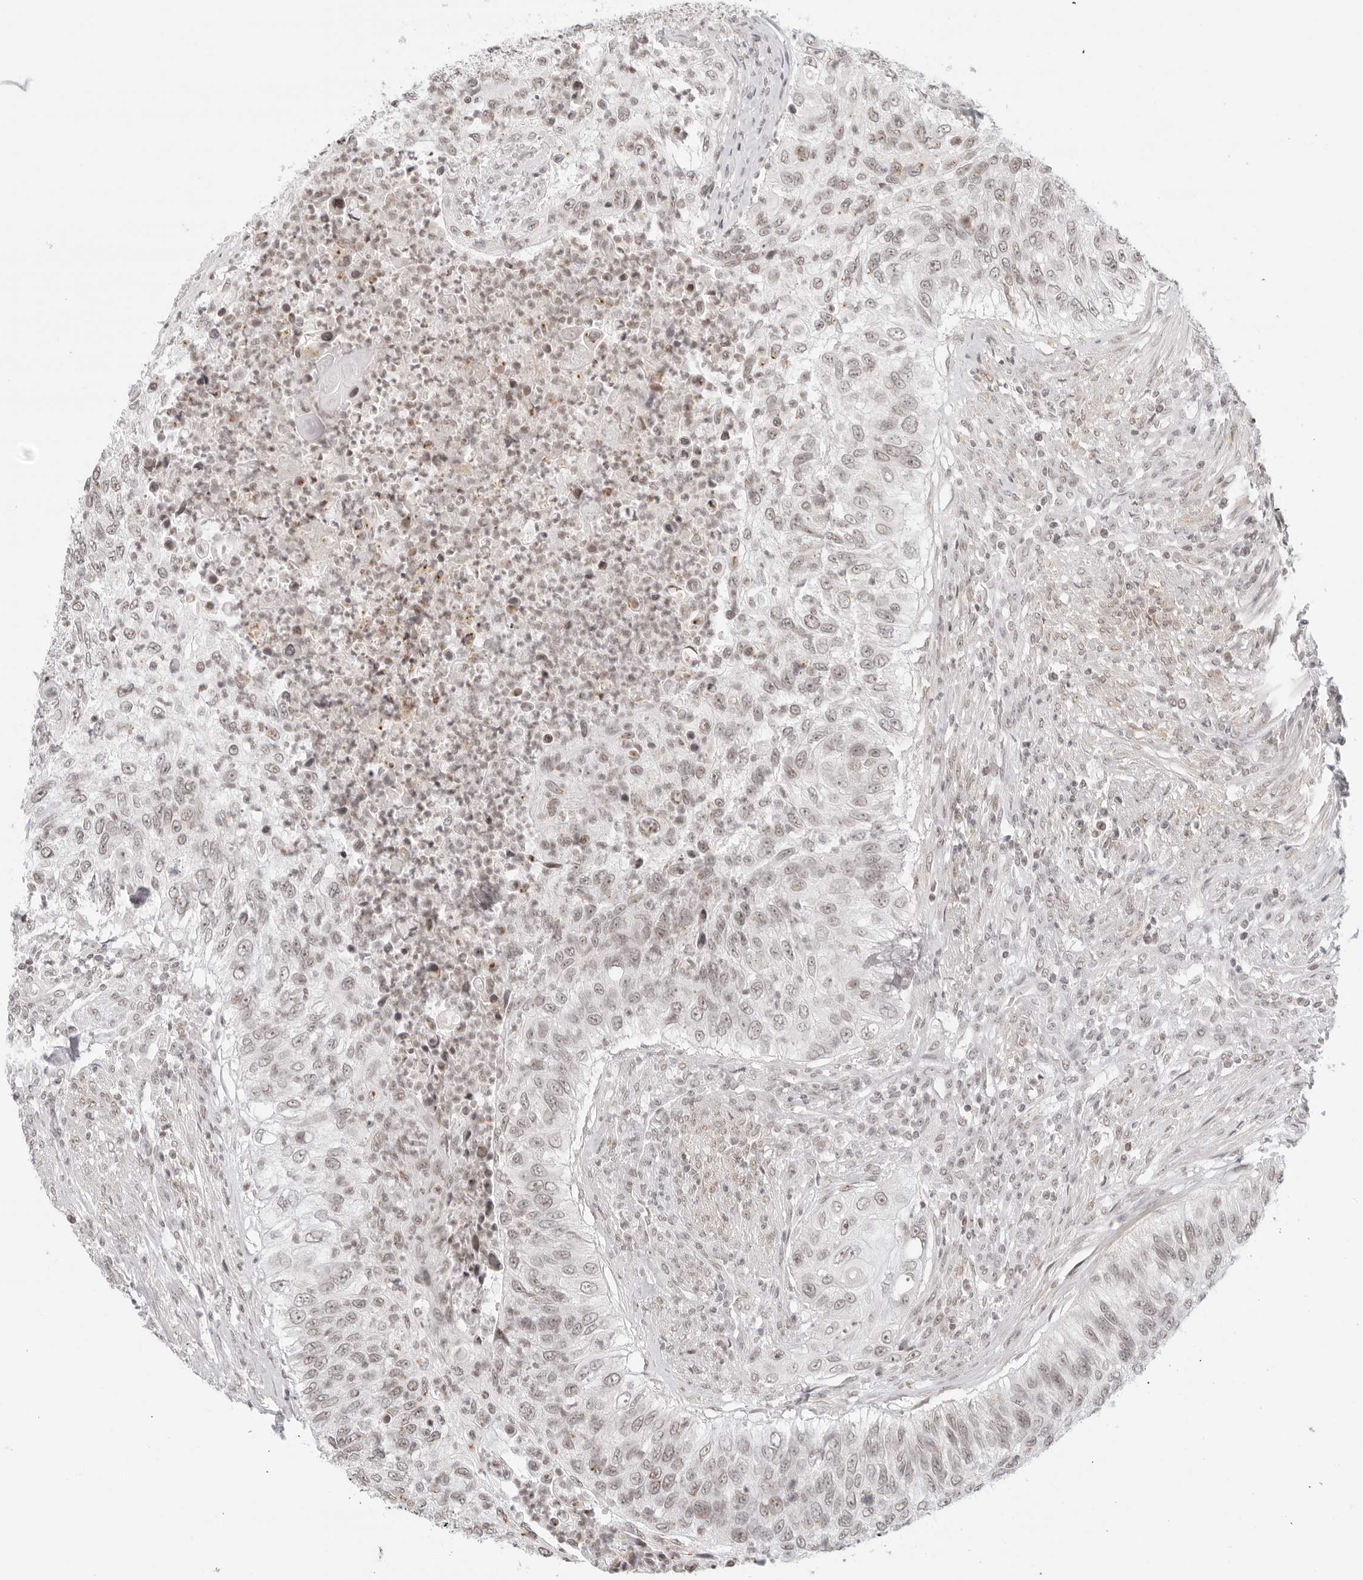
{"staining": {"intensity": "weak", "quantity": "25%-75%", "location": "nuclear"}, "tissue": "urothelial cancer", "cell_type": "Tumor cells", "image_type": "cancer", "snomed": [{"axis": "morphology", "description": "Urothelial carcinoma, High grade"}, {"axis": "topography", "description": "Urinary bladder"}], "caption": "Protein expression analysis of human high-grade urothelial carcinoma reveals weak nuclear expression in approximately 25%-75% of tumor cells. (IHC, brightfield microscopy, high magnification).", "gene": "TCIM", "patient": {"sex": "female", "age": 60}}